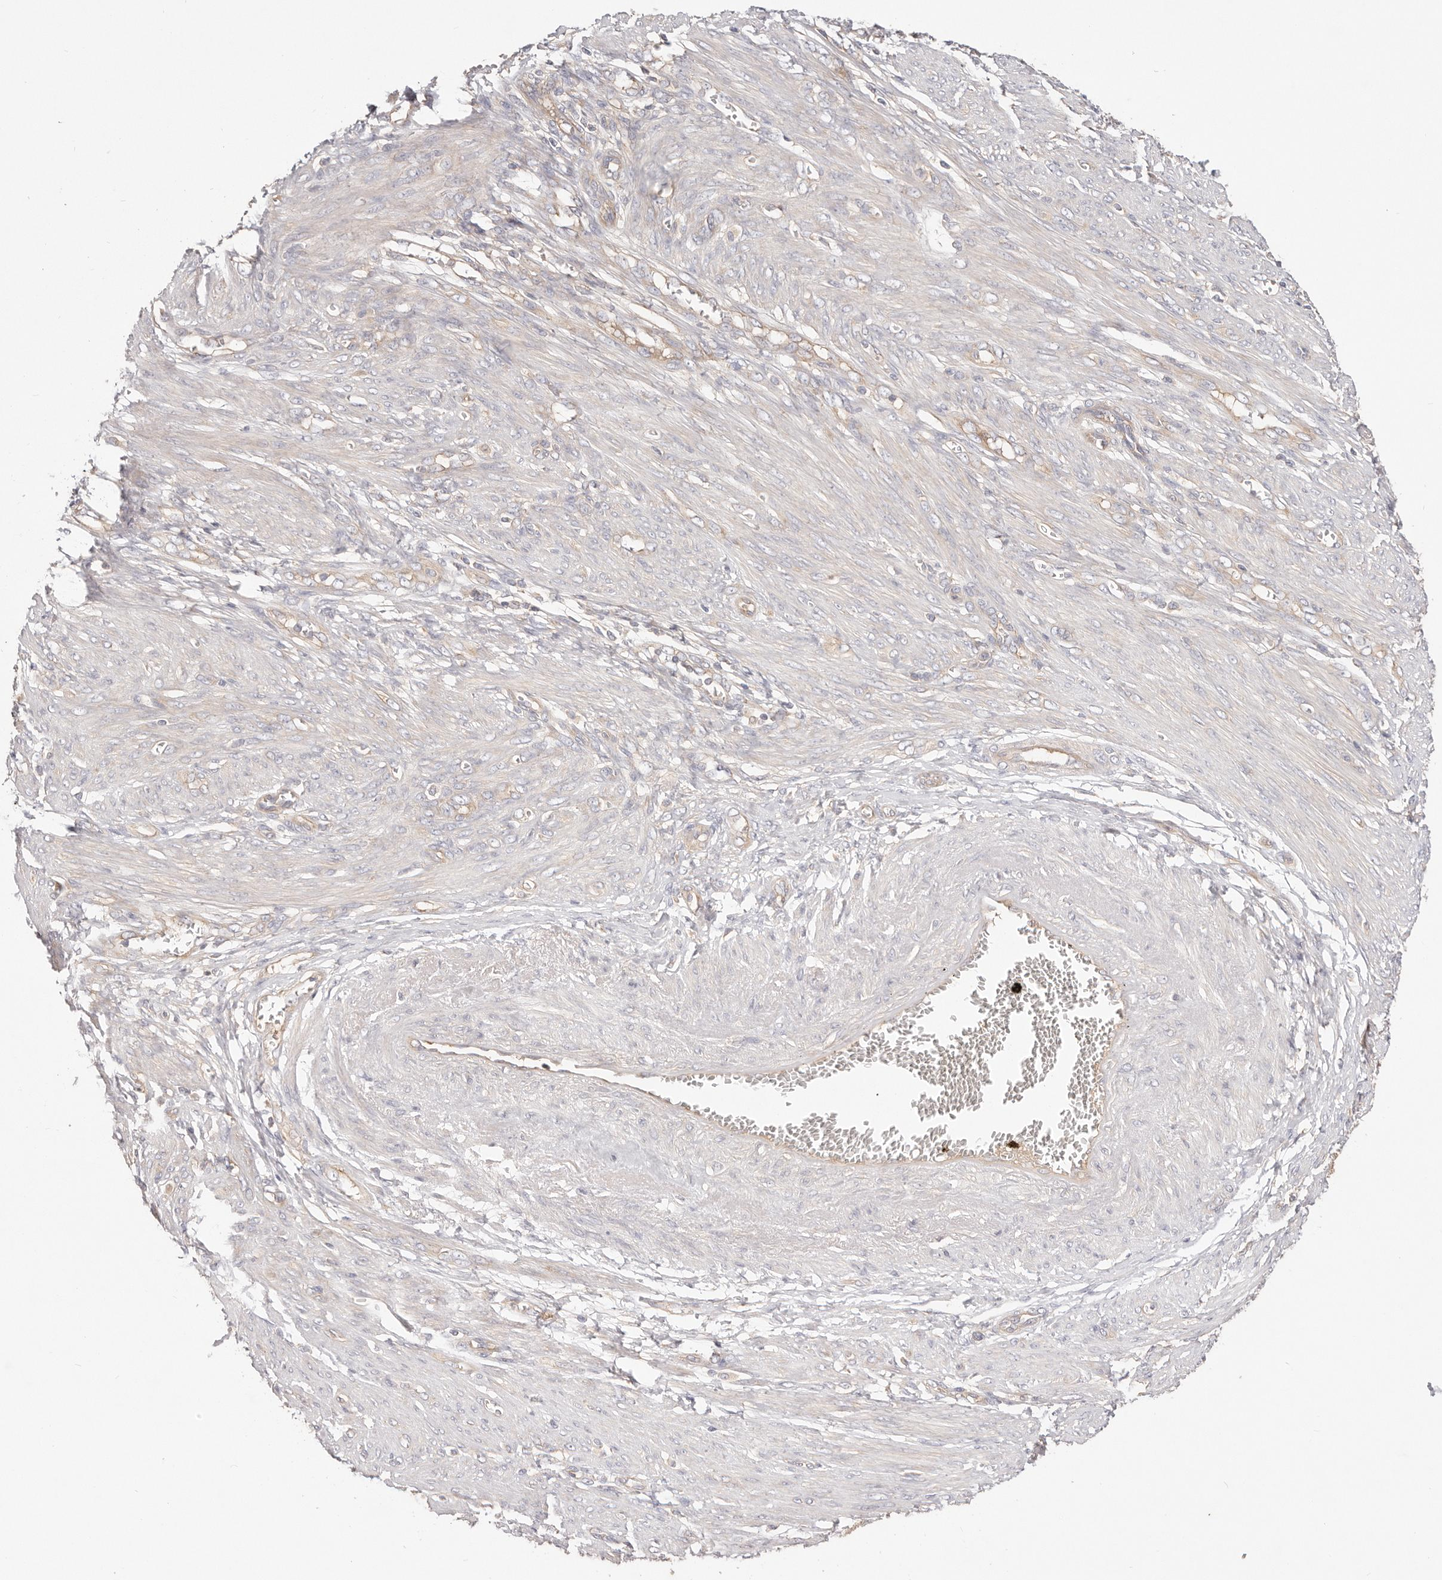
{"staining": {"intensity": "weak", "quantity": "<25%", "location": "cytoplasmic/membranous"}, "tissue": "endometrial cancer", "cell_type": "Tumor cells", "image_type": "cancer", "snomed": [{"axis": "morphology", "description": "Adenocarcinoma, NOS"}, {"axis": "topography", "description": "Endometrium"}], "caption": "Immunohistochemistry (IHC) histopathology image of endometrial cancer (adenocarcinoma) stained for a protein (brown), which exhibits no expression in tumor cells. (DAB immunohistochemistry (IHC), high magnification).", "gene": "KCMF1", "patient": {"sex": "female", "age": 49}}